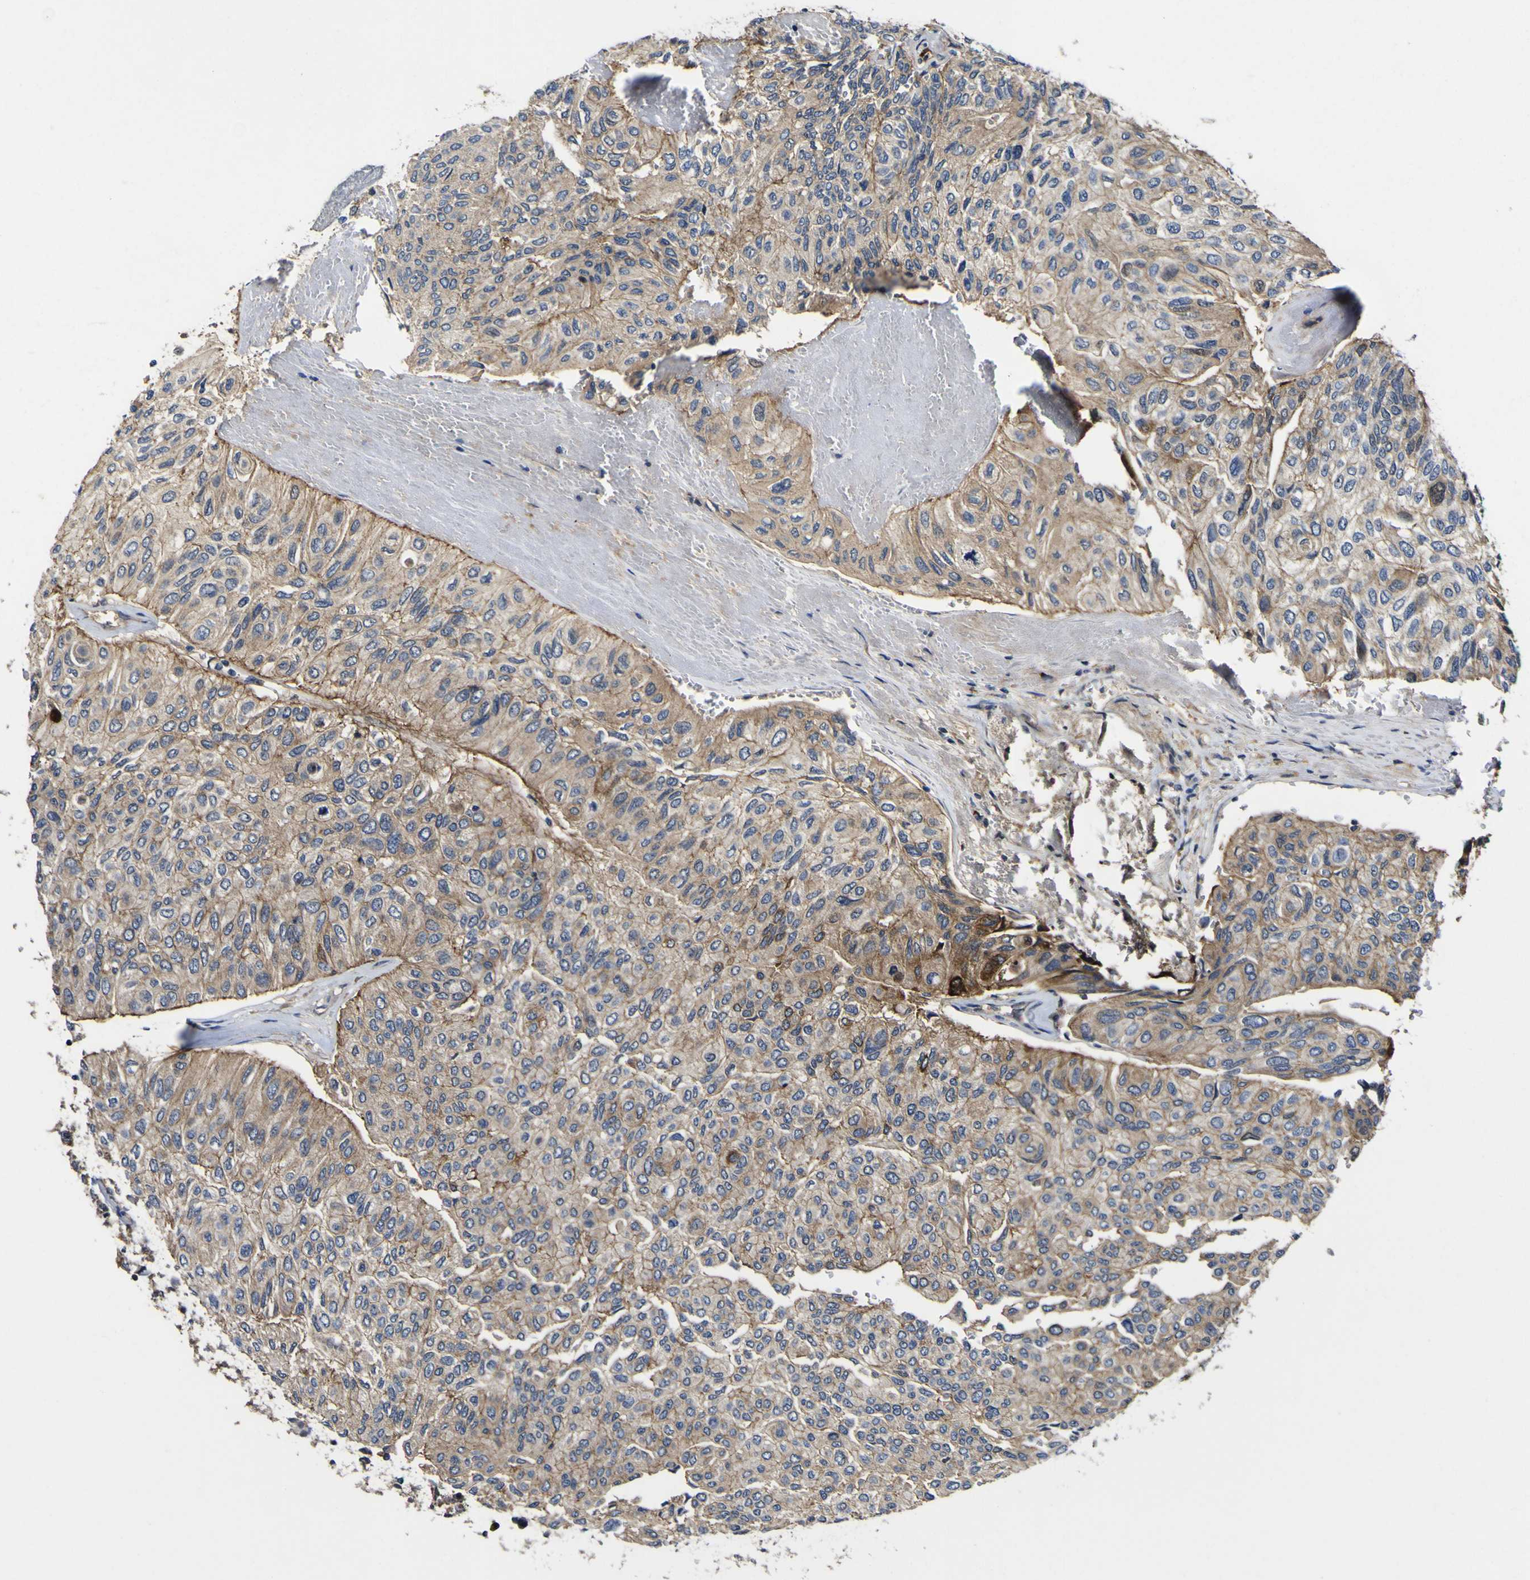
{"staining": {"intensity": "weak", "quantity": ">75%", "location": "cytoplasmic/membranous"}, "tissue": "urothelial cancer", "cell_type": "Tumor cells", "image_type": "cancer", "snomed": [{"axis": "morphology", "description": "Urothelial carcinoma, High grade"}, {"axis": "topography", "description": "Urinary bladder"}], "caption": "Immunohistochemistry (IHC) micrograph of neoplastic tissue: human urothelial cancer stained using immunohistochemistry demonstrates low levels of weak protein expression localized specifically in the cytoplasmic/membranous of tumor cells, appearing as a cytoplasmic/membranous brown color.", "gene": "CCL2", "patient": {"sex": "male", "age": 66}}